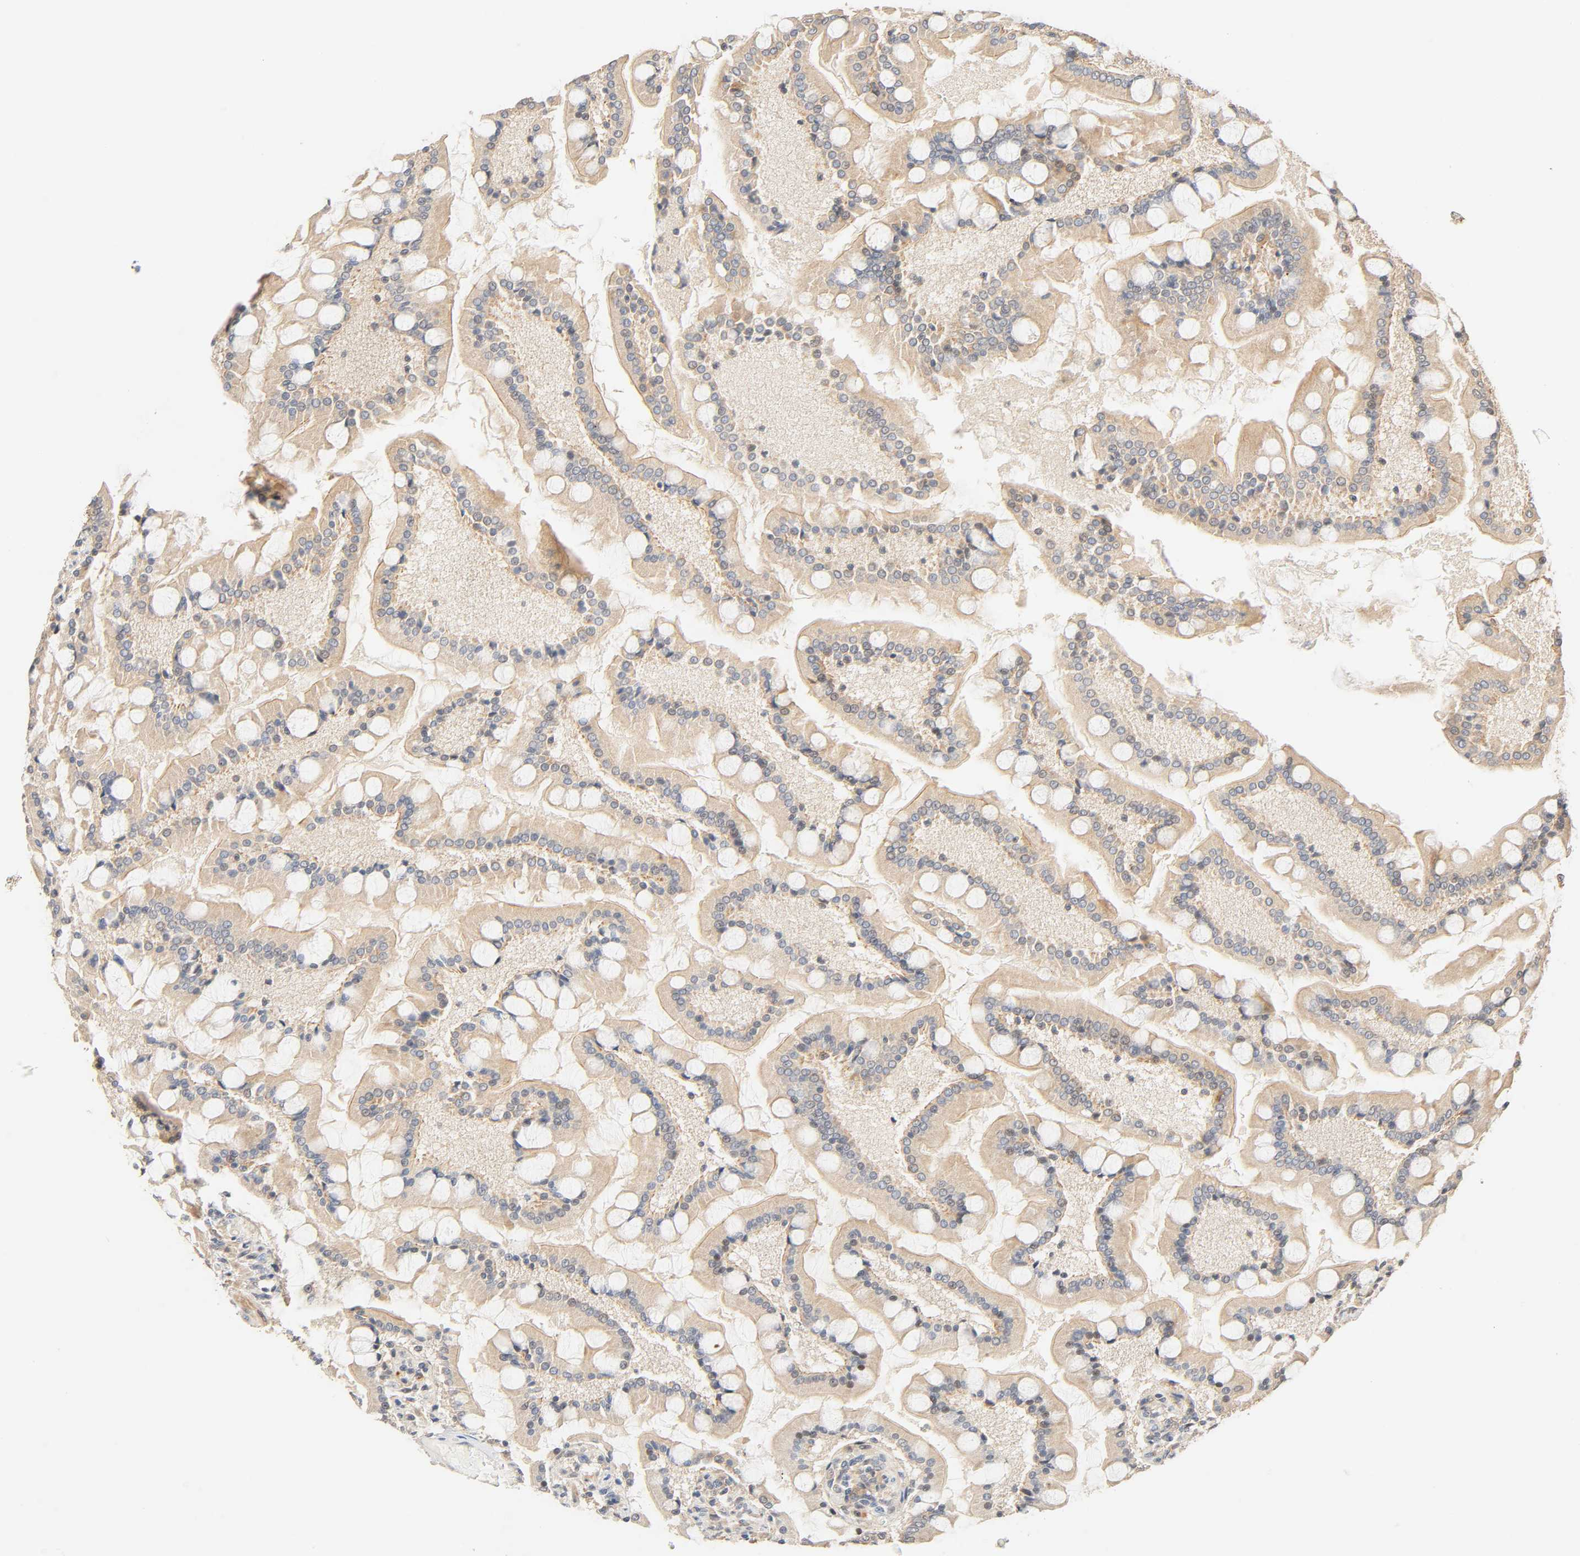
{"staining": {"intensity": "weak", "quantity": ">75%", "location": "cytoplasmic/membranous"}, "tissue": "small intestine", "cell_type": "Glandular cells", "image_type": "normal", "snomed": [{"axis": "morphology", "description": "Normal tissue, NOS"}, {"axis": "topography", "description": "Small intestine"}], "caption": "Immunohistochemical staining of benign small intestine reveals weak cytoplasmic/membranous protein staining in approximately >75% of glandular cells. (IHC, brightfield microscopy, high magnification).", "gene": "CACNA1G", "patient": {"sex": "male", "age": 41}}